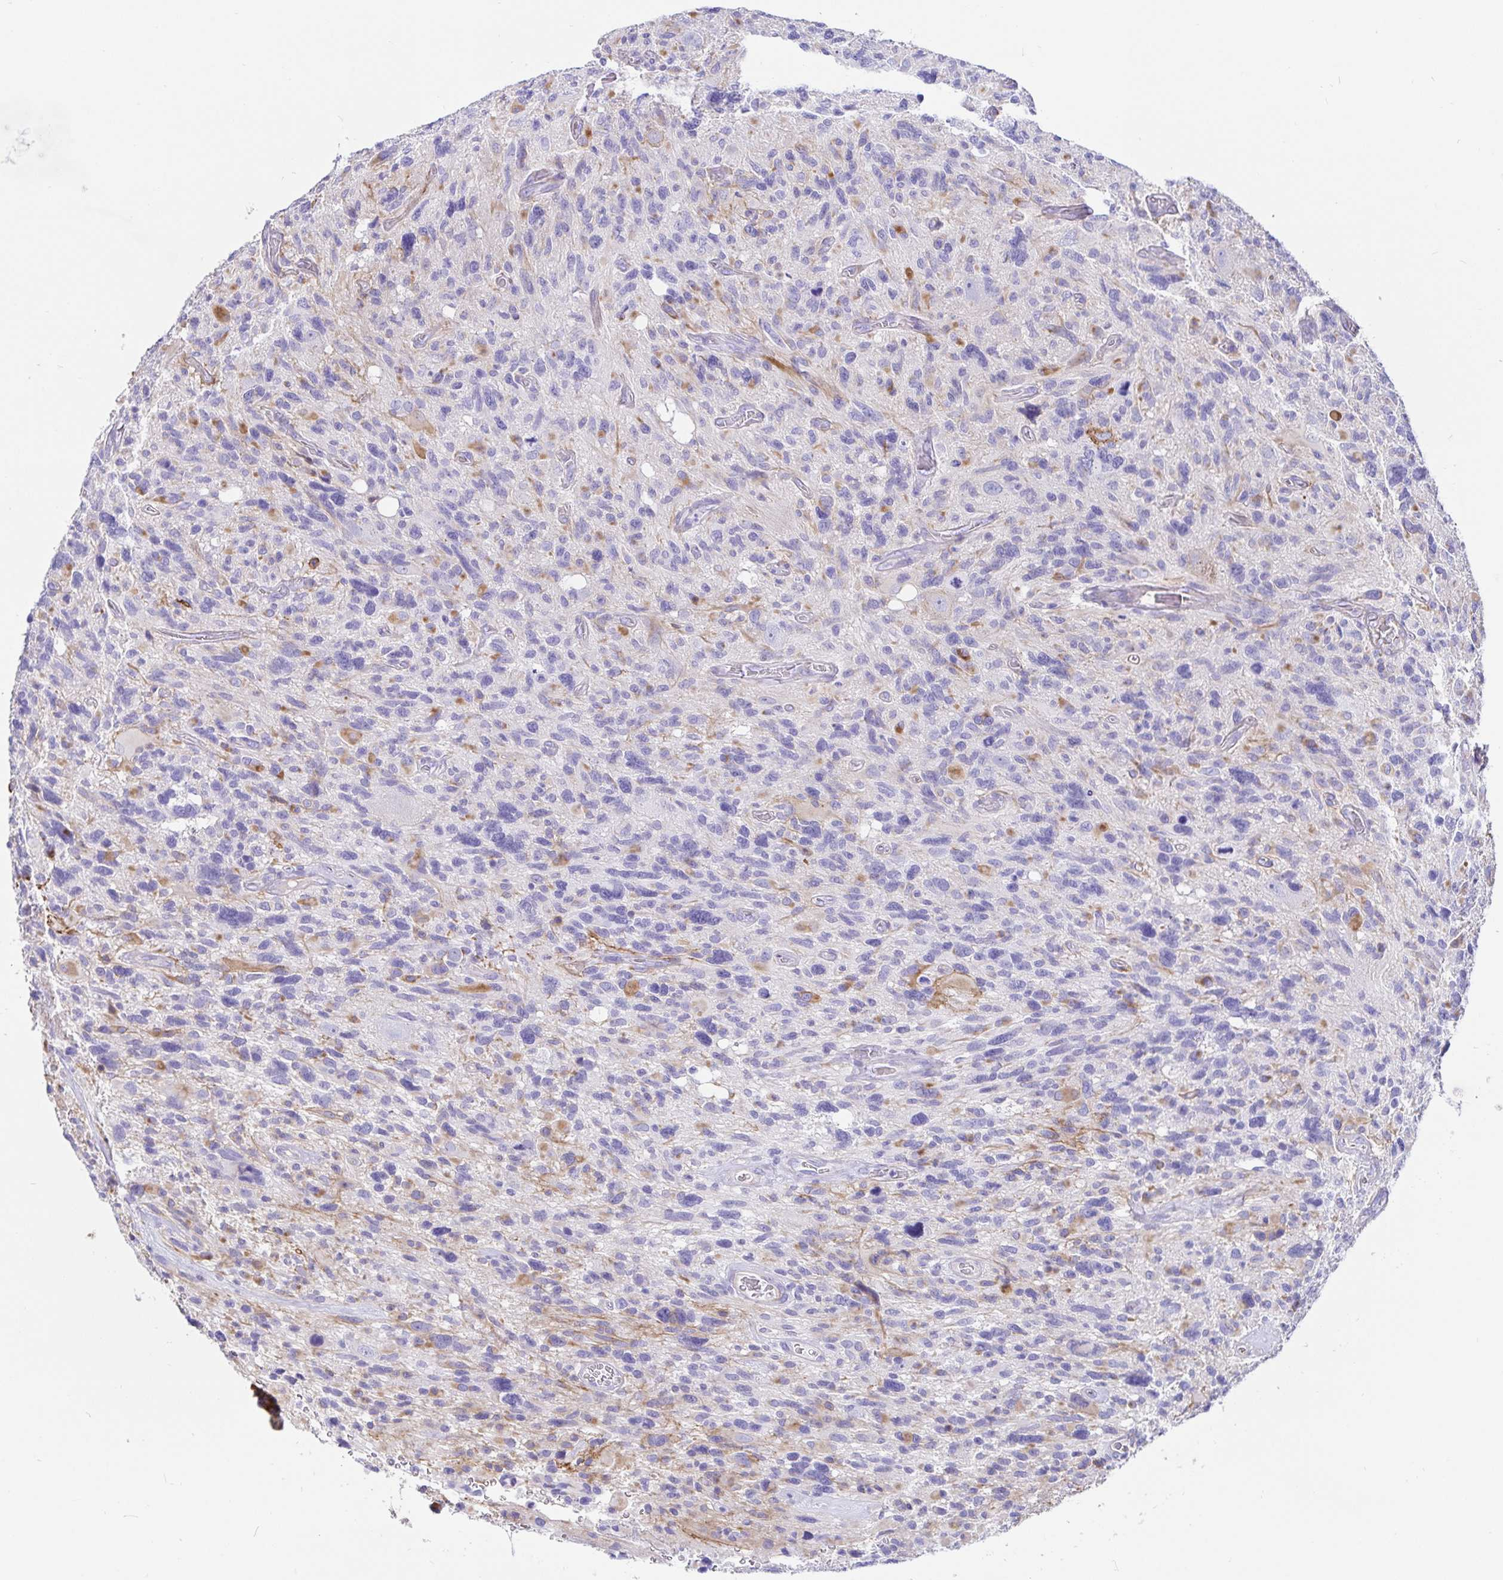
{"staining": {"intensity": "negative", "quantity": "none", "location": "none"}, "tissue": "glioma", "cell_type": "Tumor cells", "image_type": "cancer", "snomed": [{"axis": "morphology", "description": "Glioma, malignant, High grade"}, {"axis": "topography", "description": "Brain"}], "caption": "A photomicrograph of human glioma is negative for staining in tumor cells.", "gene": "ANXA2", "patient": {"sex": "male", "age": 49}}